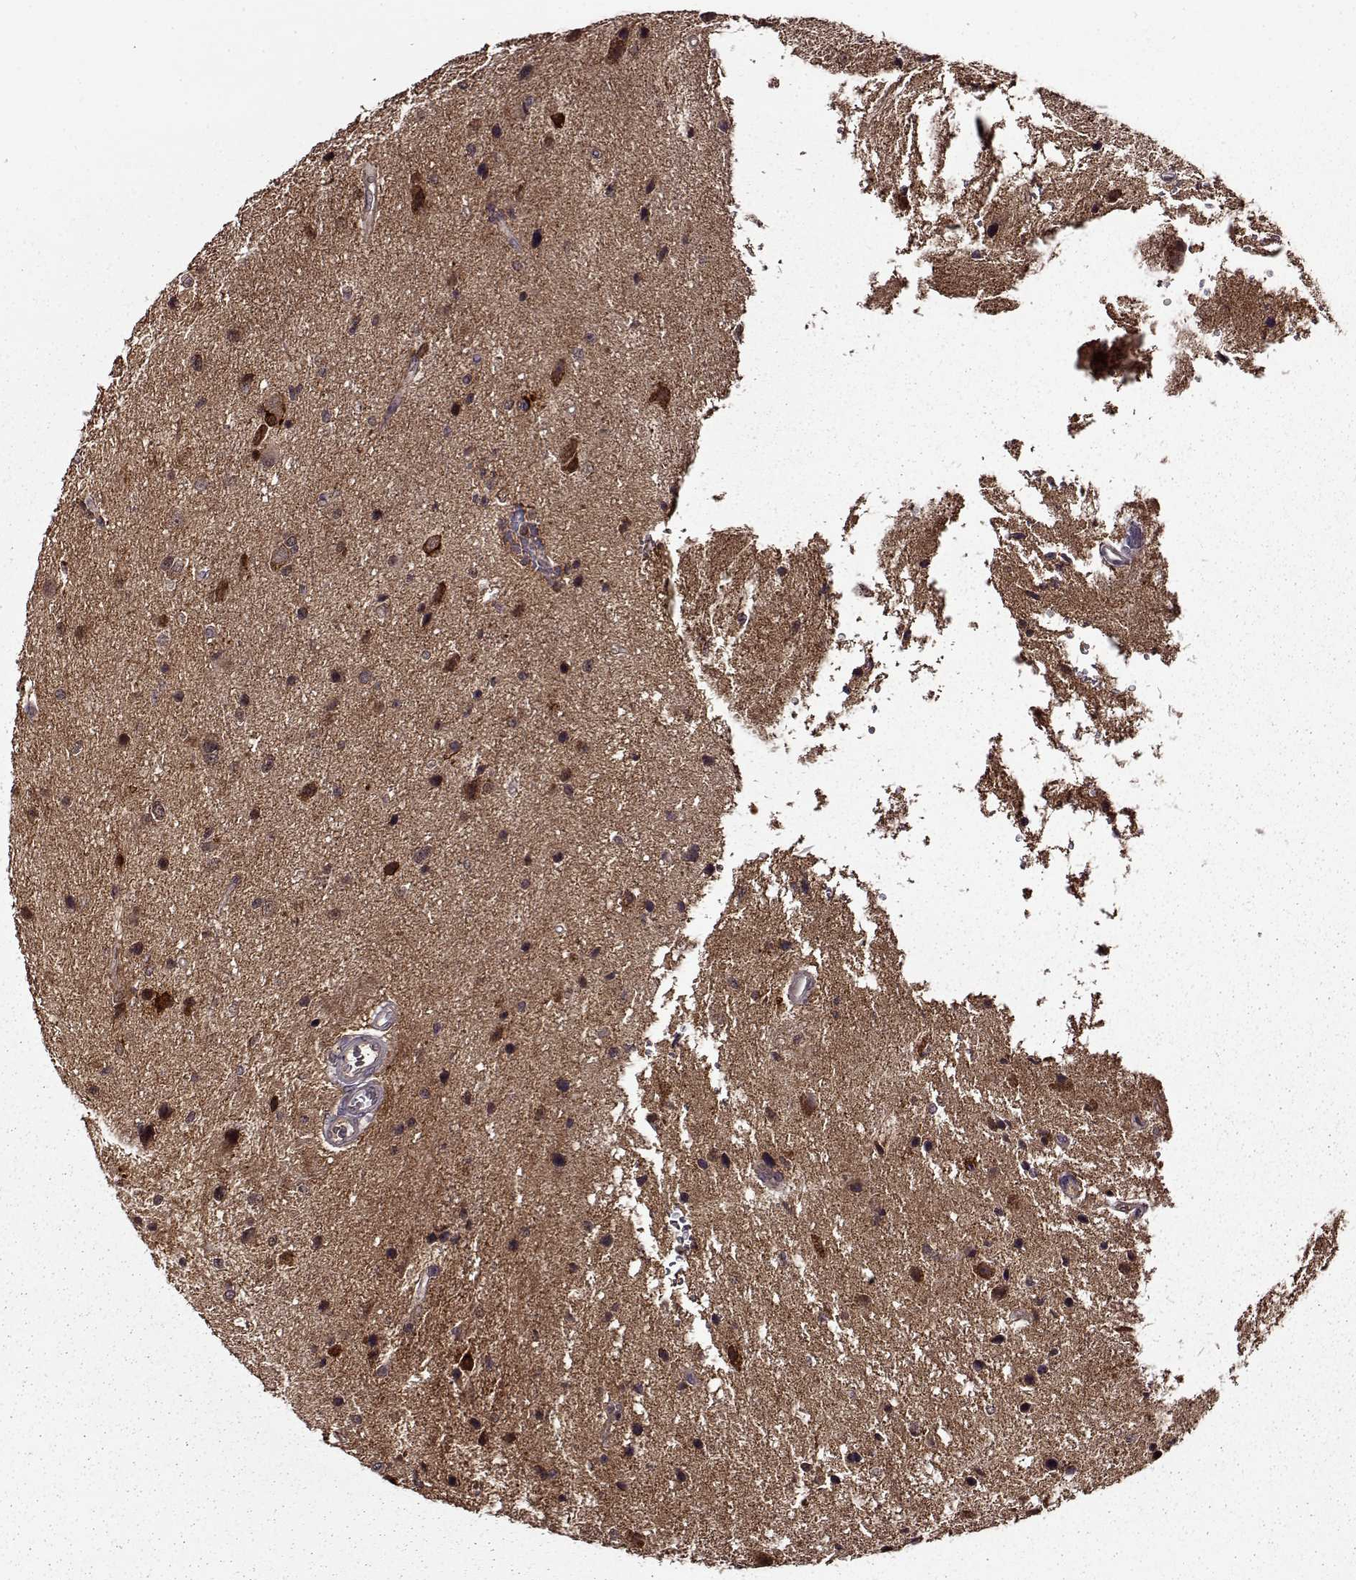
{"staining": {"intensity": "moderate", "quantity": ">75%", "location": "cytoplasmic/membranous,nuclear"}, "tissue": "glioma", "cell_type": "Tumor cells", "image_type": "cancer", "snomed": [{"axis": "morphology", "description": "Glioma, malignant, Low grade"}, {"axis": "topography", "description": "Brain"}], "caption": "A high-resolution photomicrograph shows immunohistochemistry (IHC) staining of low-grade glioma (malignant), which exhibits moderate cytoplasmic/membranous and nuclear expression in approximately >75% of tumor cells.", "gene": "MAIP1", "patient": {"sex": "female", "age": 32}}